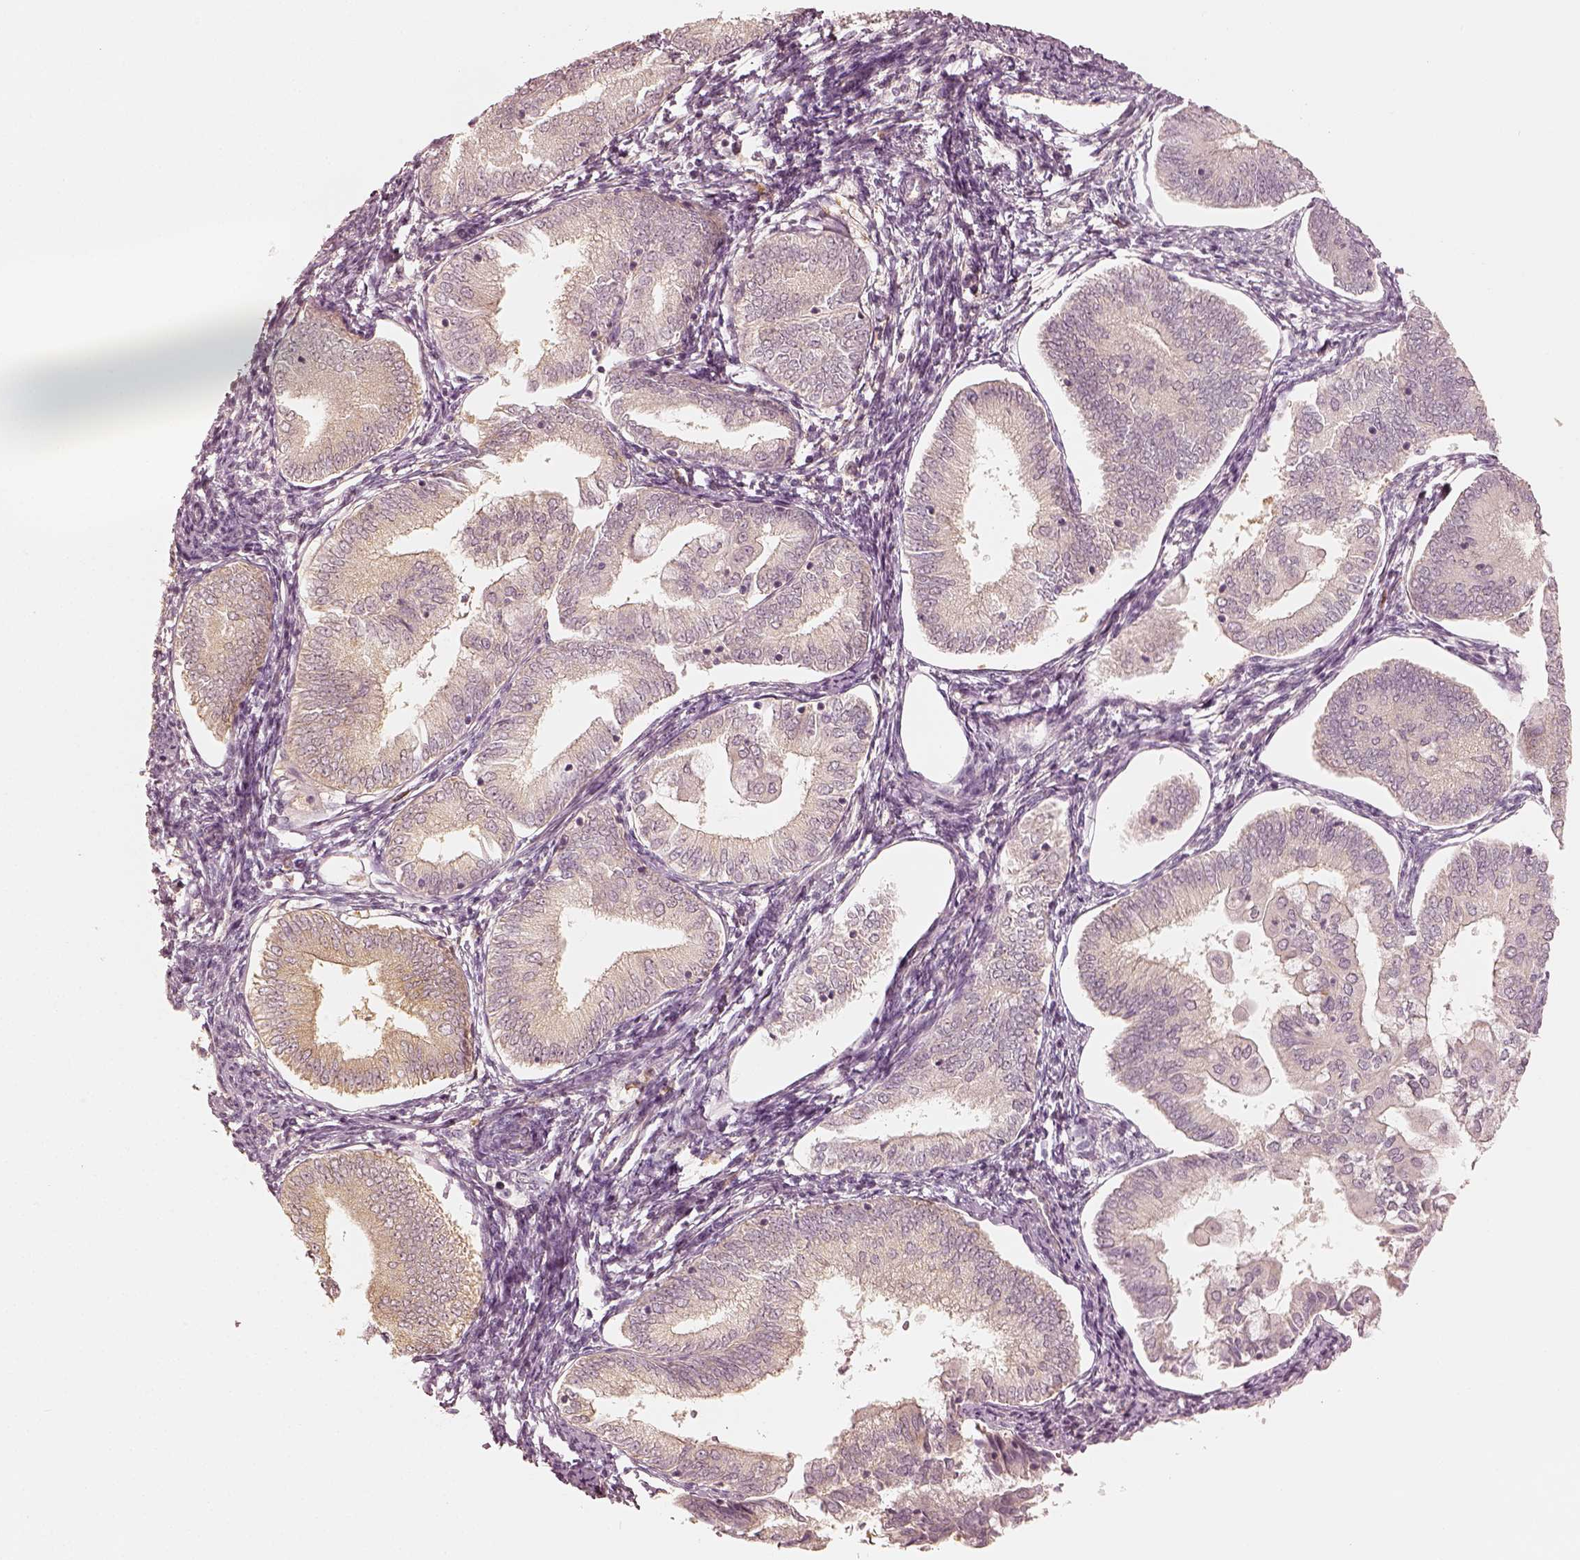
{"staining": {"intensity": "weak", "quantity": "<25%", "location": "cytoplasmic/membranous"}, "tissue": "endometrial cancer", "cell_type": "Tumor cells", "image_type": "cancer", "snomed": [{"axis": "morphology", "description": "Adenocarcinoma, NOS"}, {"axis": "topography", "description": "Endometrium"}], "caption": "Endometrial cancer was stained to show a protein in brown. There is no significant staining in tumor cells. (DAB immunohistochemistry (IHC), high magnification).", "gene": "GORASP2", "patient": {"sex": "female", "age": 55}}